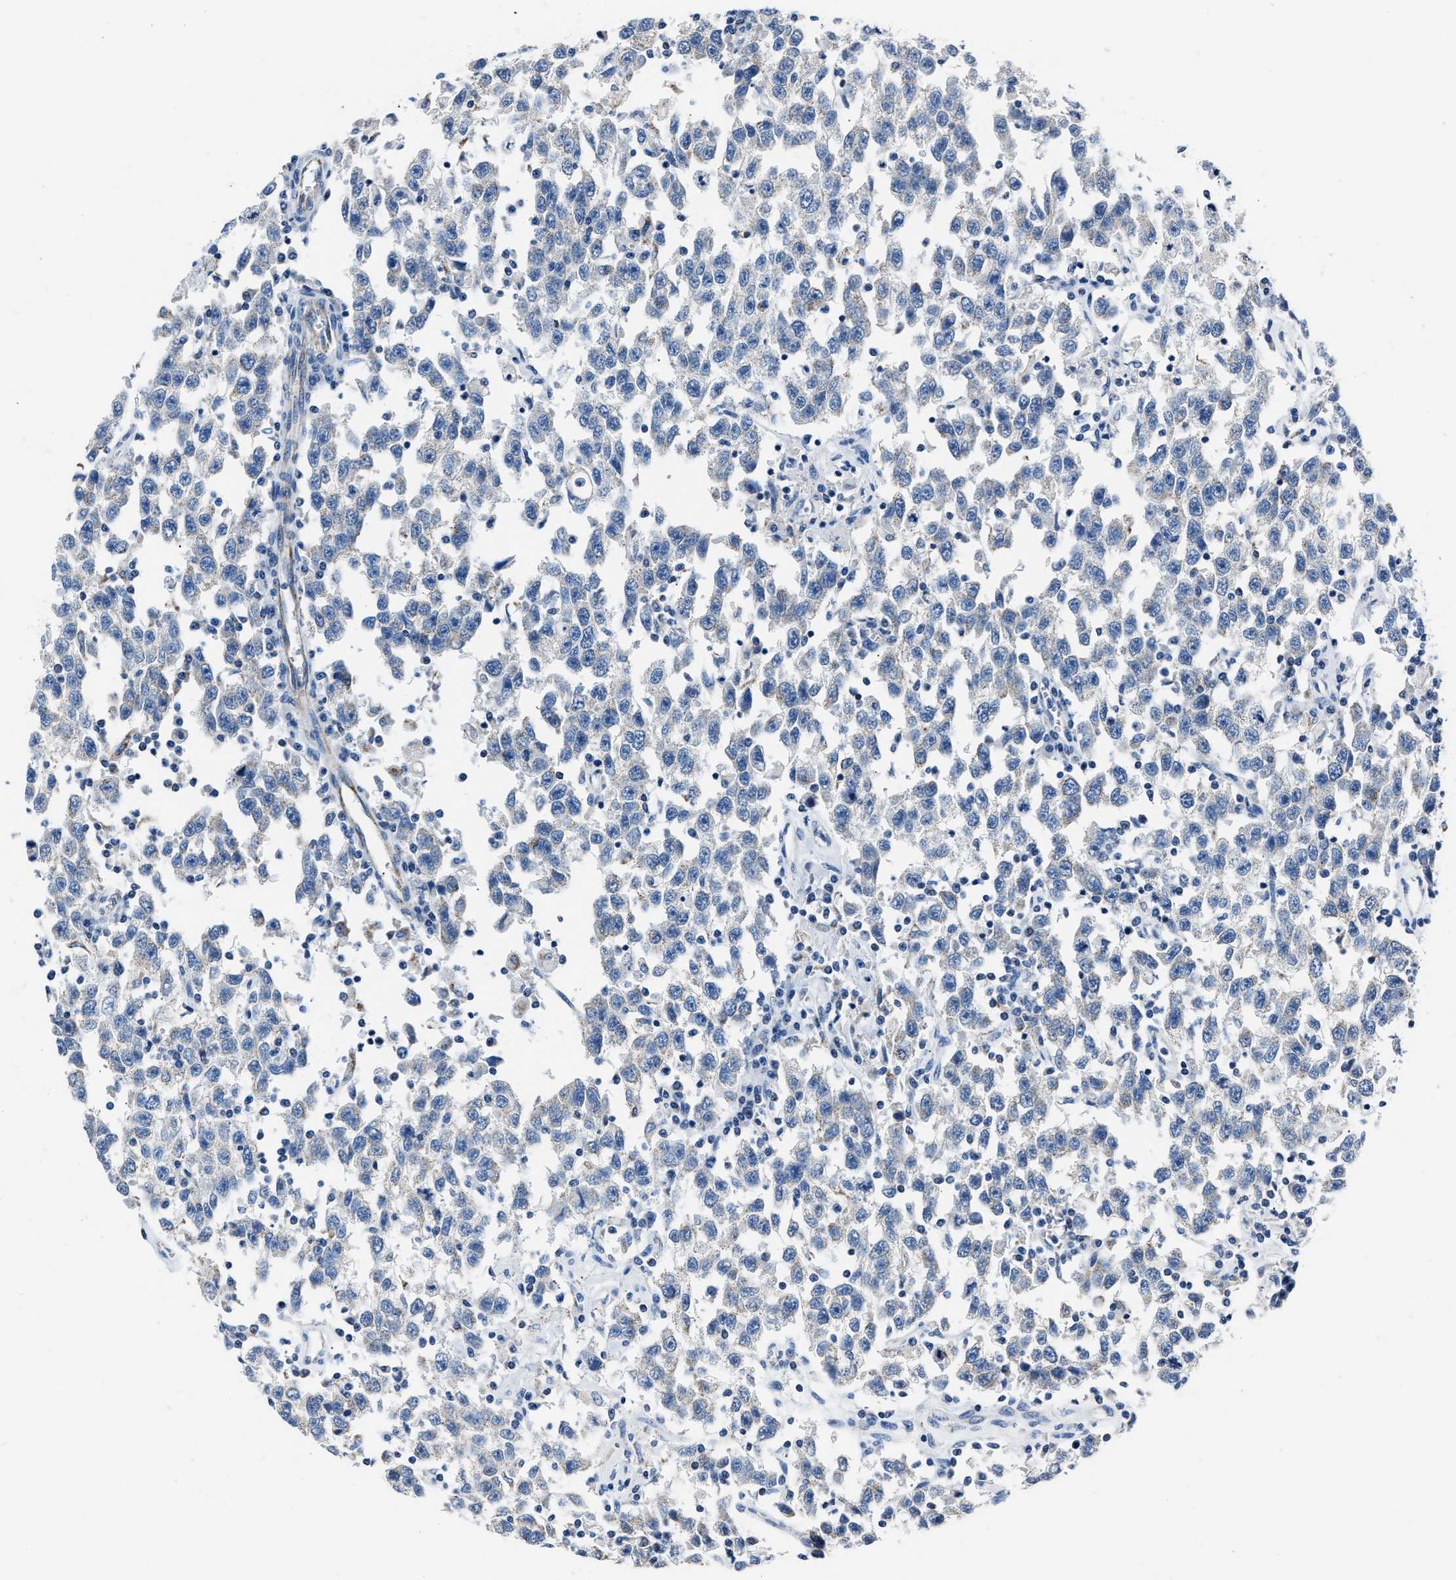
{"staining": {"intensity": "negative", "quantity": "none", "location": "none"}, "tissue": "testis cancer", "cell_type": "Tumor cells", "image_type": "cancer", "snomed": [{"axis": "morphology", "description": "Seminoma, NOS"}, {"axis": "topography", "description": "Testis"}], "caption": "Immunohistochemistry micrograph of neoplastic tissue: human seminoma (testis) stained with DAB exhibits no significant protein staining in tumor cells.", "gene": "AMACR", "patient": {"sex": "male", "age": 41}}